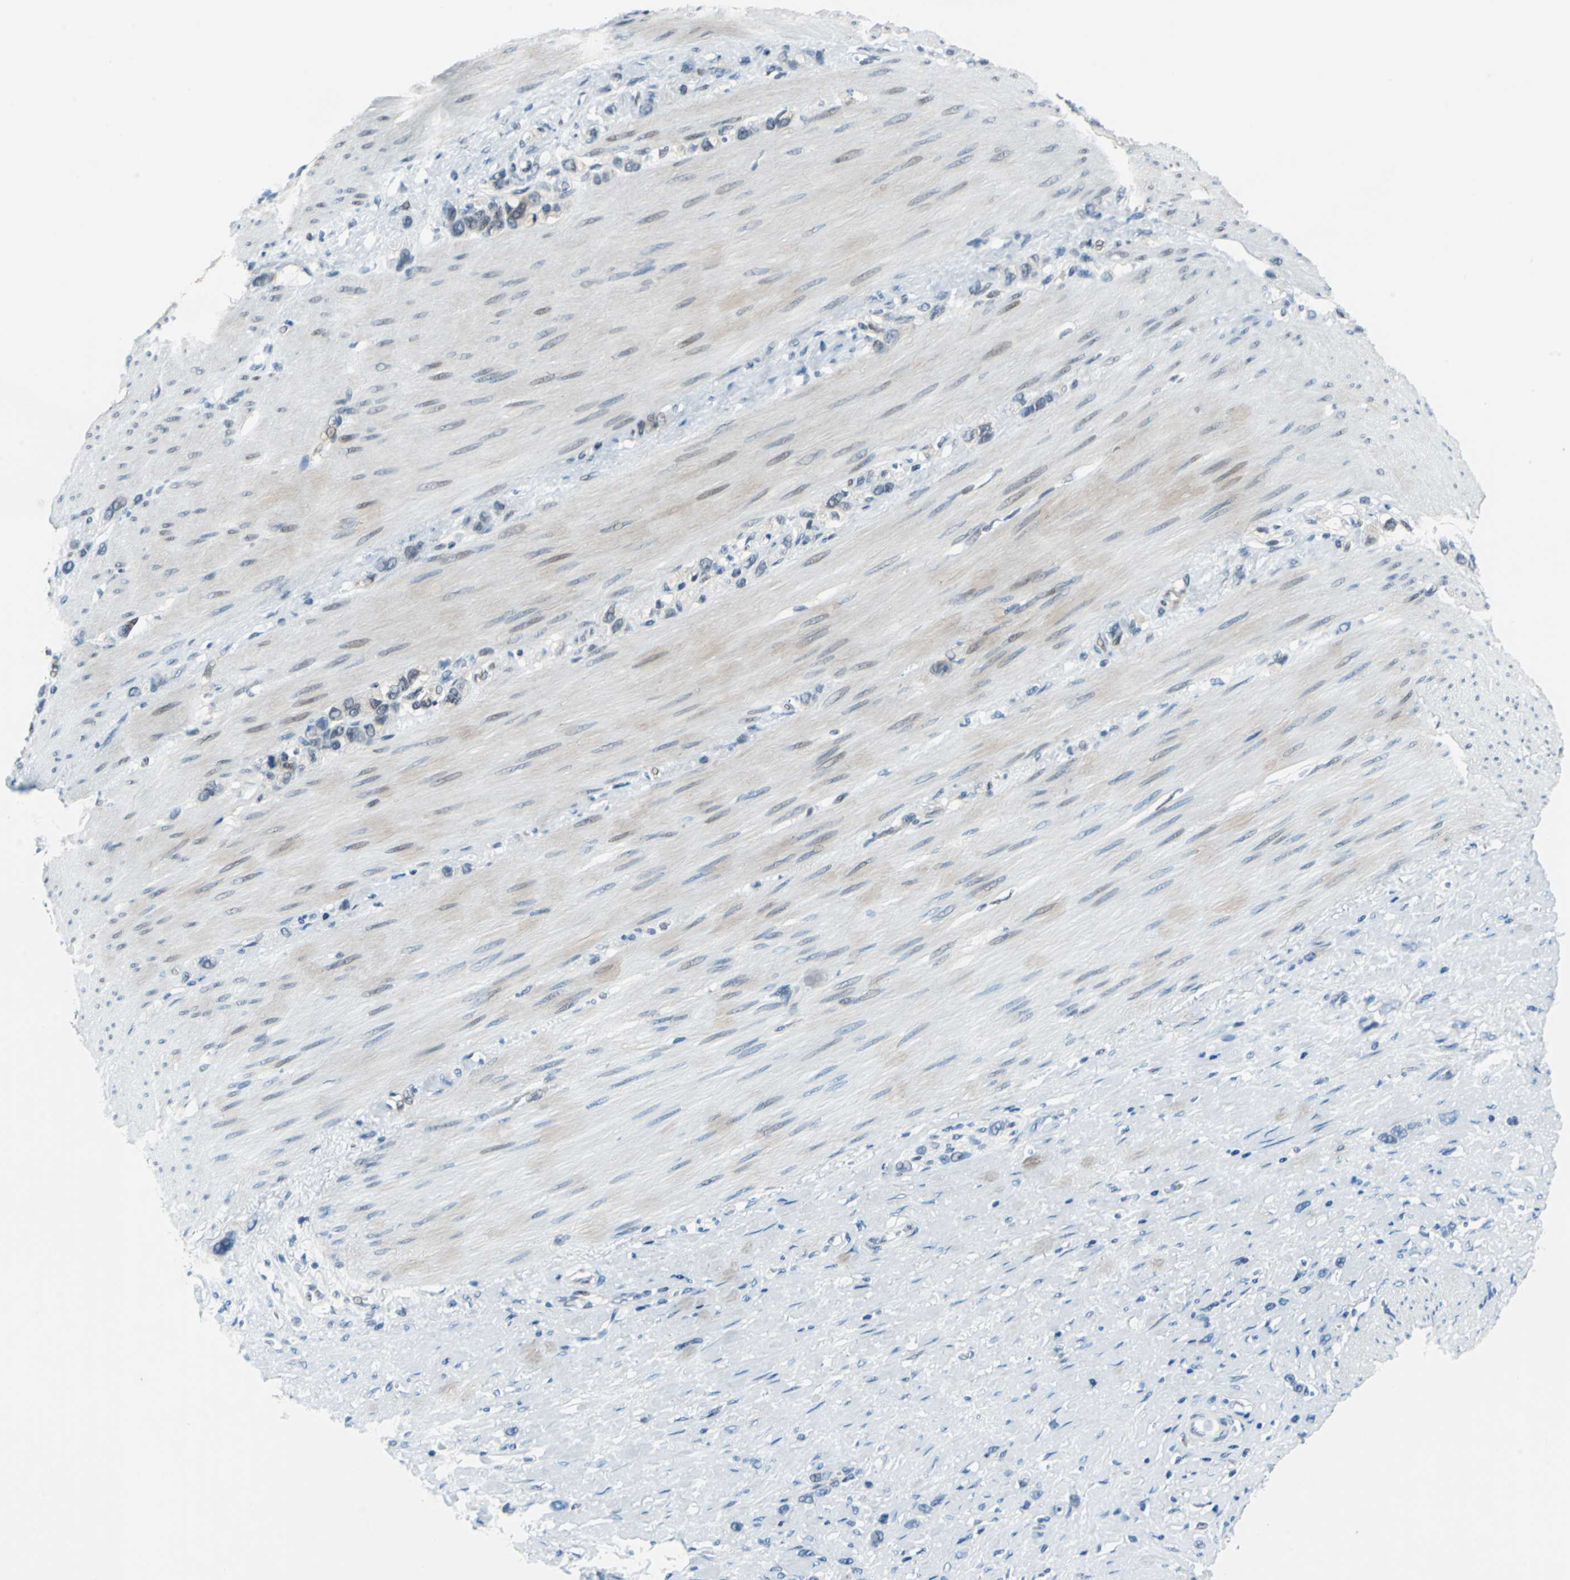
{"staining": {"intensity": "weak", "quantity": "<25%", "location": "cytoplasmic/membranous"}, "tissue": "stomach cancer", "cell_type": "Tumor cells", "image_type": "cancer", "snomed": [{"axis": "morphology", "description": "Normal tissue, NOS"}, {"axis": "morphology", "description": "Adenocarcinoma, NOS"}, {"axis": "morphology", "description": "Adenocarcinoma, High grade"}, {"axis": "topography", "description": "Stomach, upper"}, {"axis": "topography", "description": "Stomach"}], "caption": "Immunohistochemistry photomicrograph of neoplastic tissue: human stomach high-grade adenocarcinoma stained with DAB (3,3'-diaminobenzidine) exhibits no significant protein expression in tumor cells. (Stains: DAB (3,3'-diaminobenzidine) IHC with hematoxylin counter stain, Microscopy: brightfield microscopy at high magnification).", "gene": "POLR3K", "patient": {"sex": "female", "age": 65}}